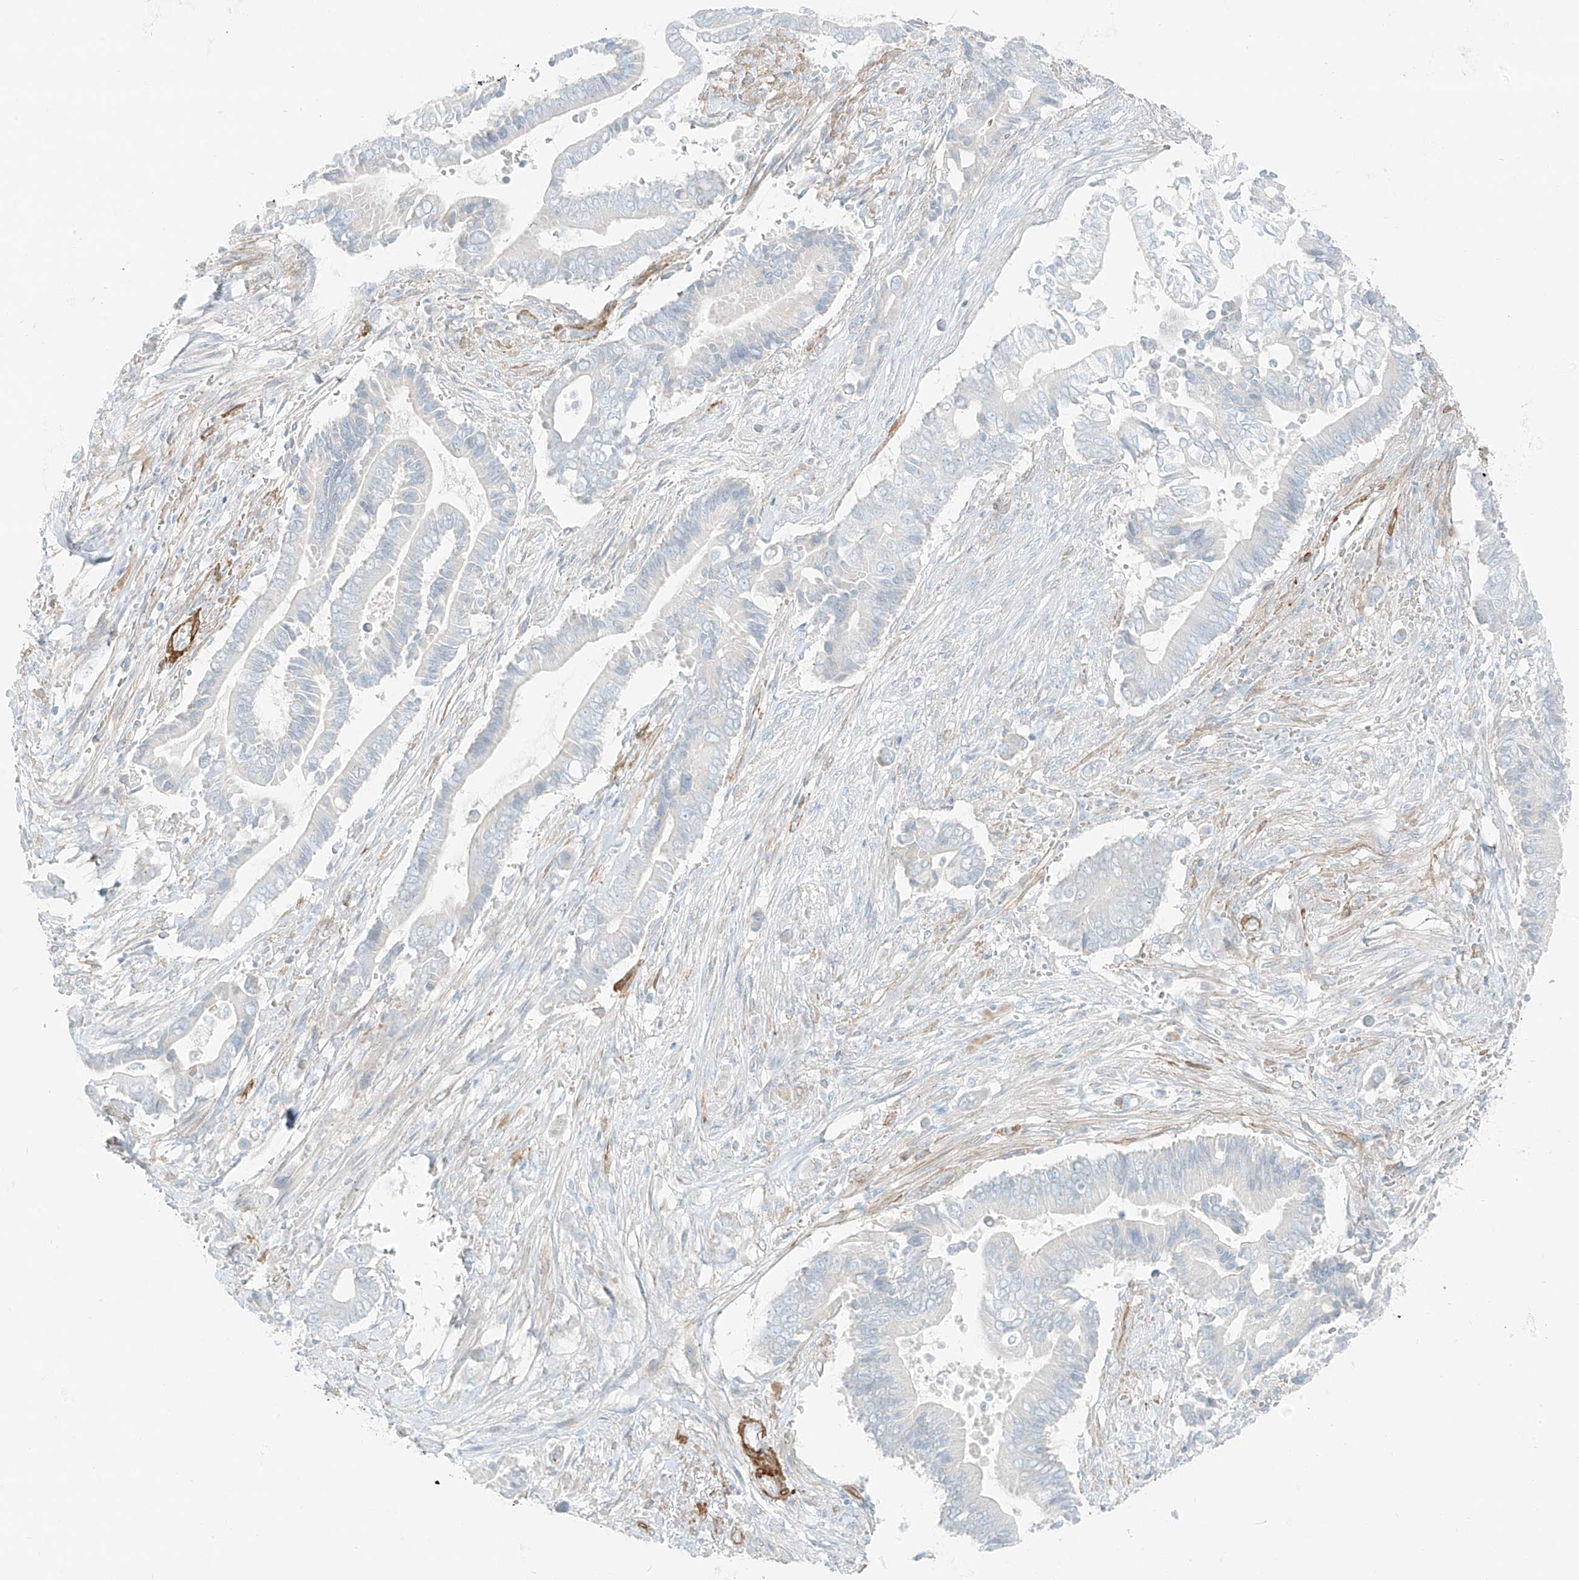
{"staining": {"intensity": "negative", "quantity": "none", "location": "none"}, "tissue": "pancreatic cancer", "cell_type": "Tumor cells", "image_type": "cancer", "snomed": [{"axis": "morphology", "description": "Adenocarcinoma, NOS"}, {"axis": "topography", "description": "Pancreas"}], "caption": "Histopathology image shows no significant protein expression in tumor cells of pancreatic adenocarcinoma. (Stains: DAB (3,3'-diaminobenzidine) immunohistochemistry with hematoxylin counter stain, Microscopy: brightfield microscopy at high magnification).", "gene": "SMCP", "patient": {"sex": "male", "age": 68}}